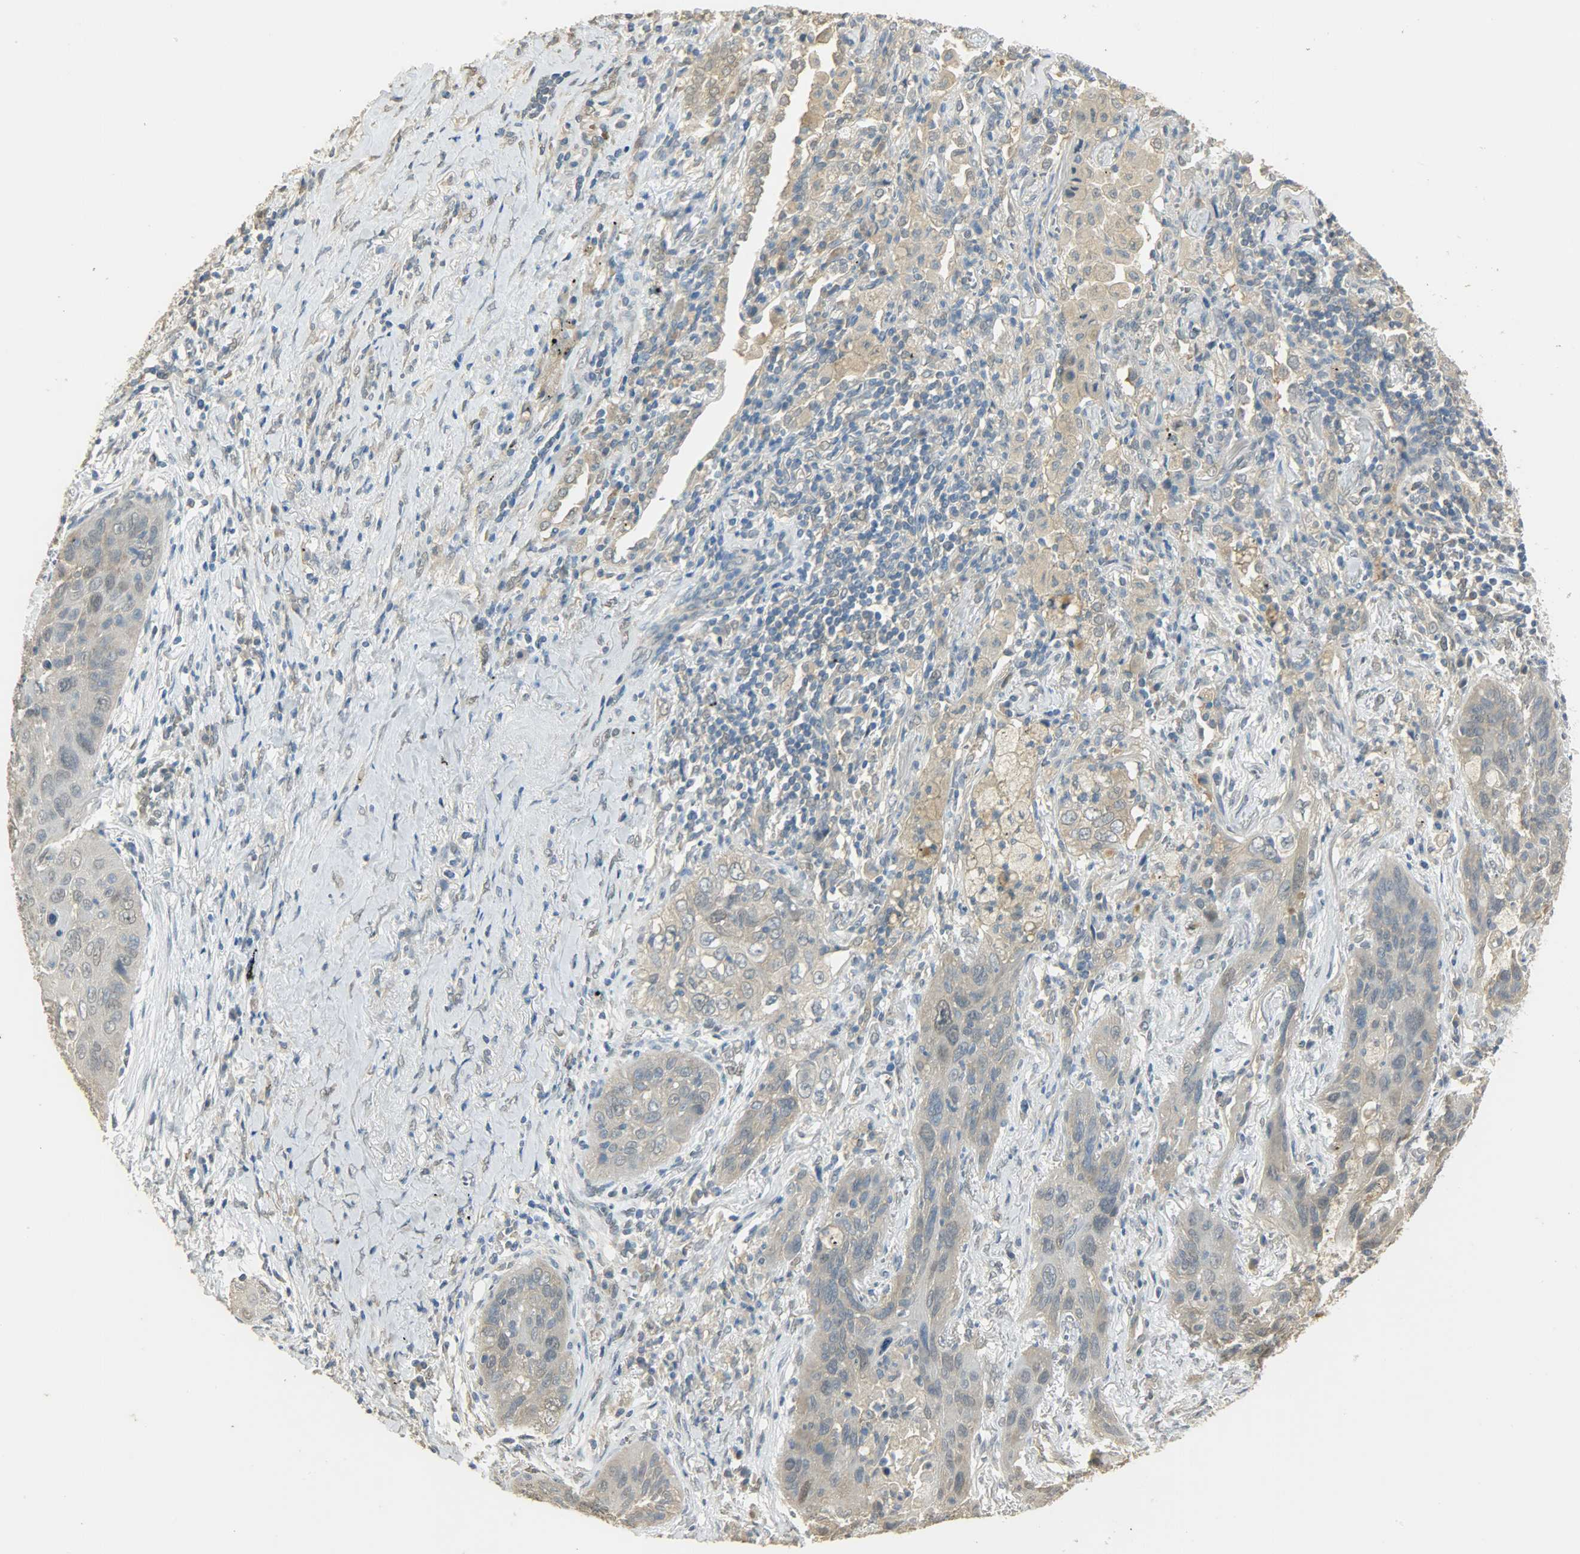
{"staining": {"intensity": "weak", "quantity": "<25%", "location": "cytoplasmic/membranous,nuclear"}, "tissue": "lung cancer", "cell_type": "Tumor cells", "image_type": "cancer", "snomed": [{"axis": "morphology", "description": "Squamous cell carcinoma, NOS"}, {"axis": "topography", "description": "Lung"}], "caption": "Micrograph shows no significant protein expression in tumor cells of lung squamous cell carcinoma. (DAB immunohistochemistry, high magnification).", "gene": "PRMT5", "patient": {"sex": "female", "age": 67}}